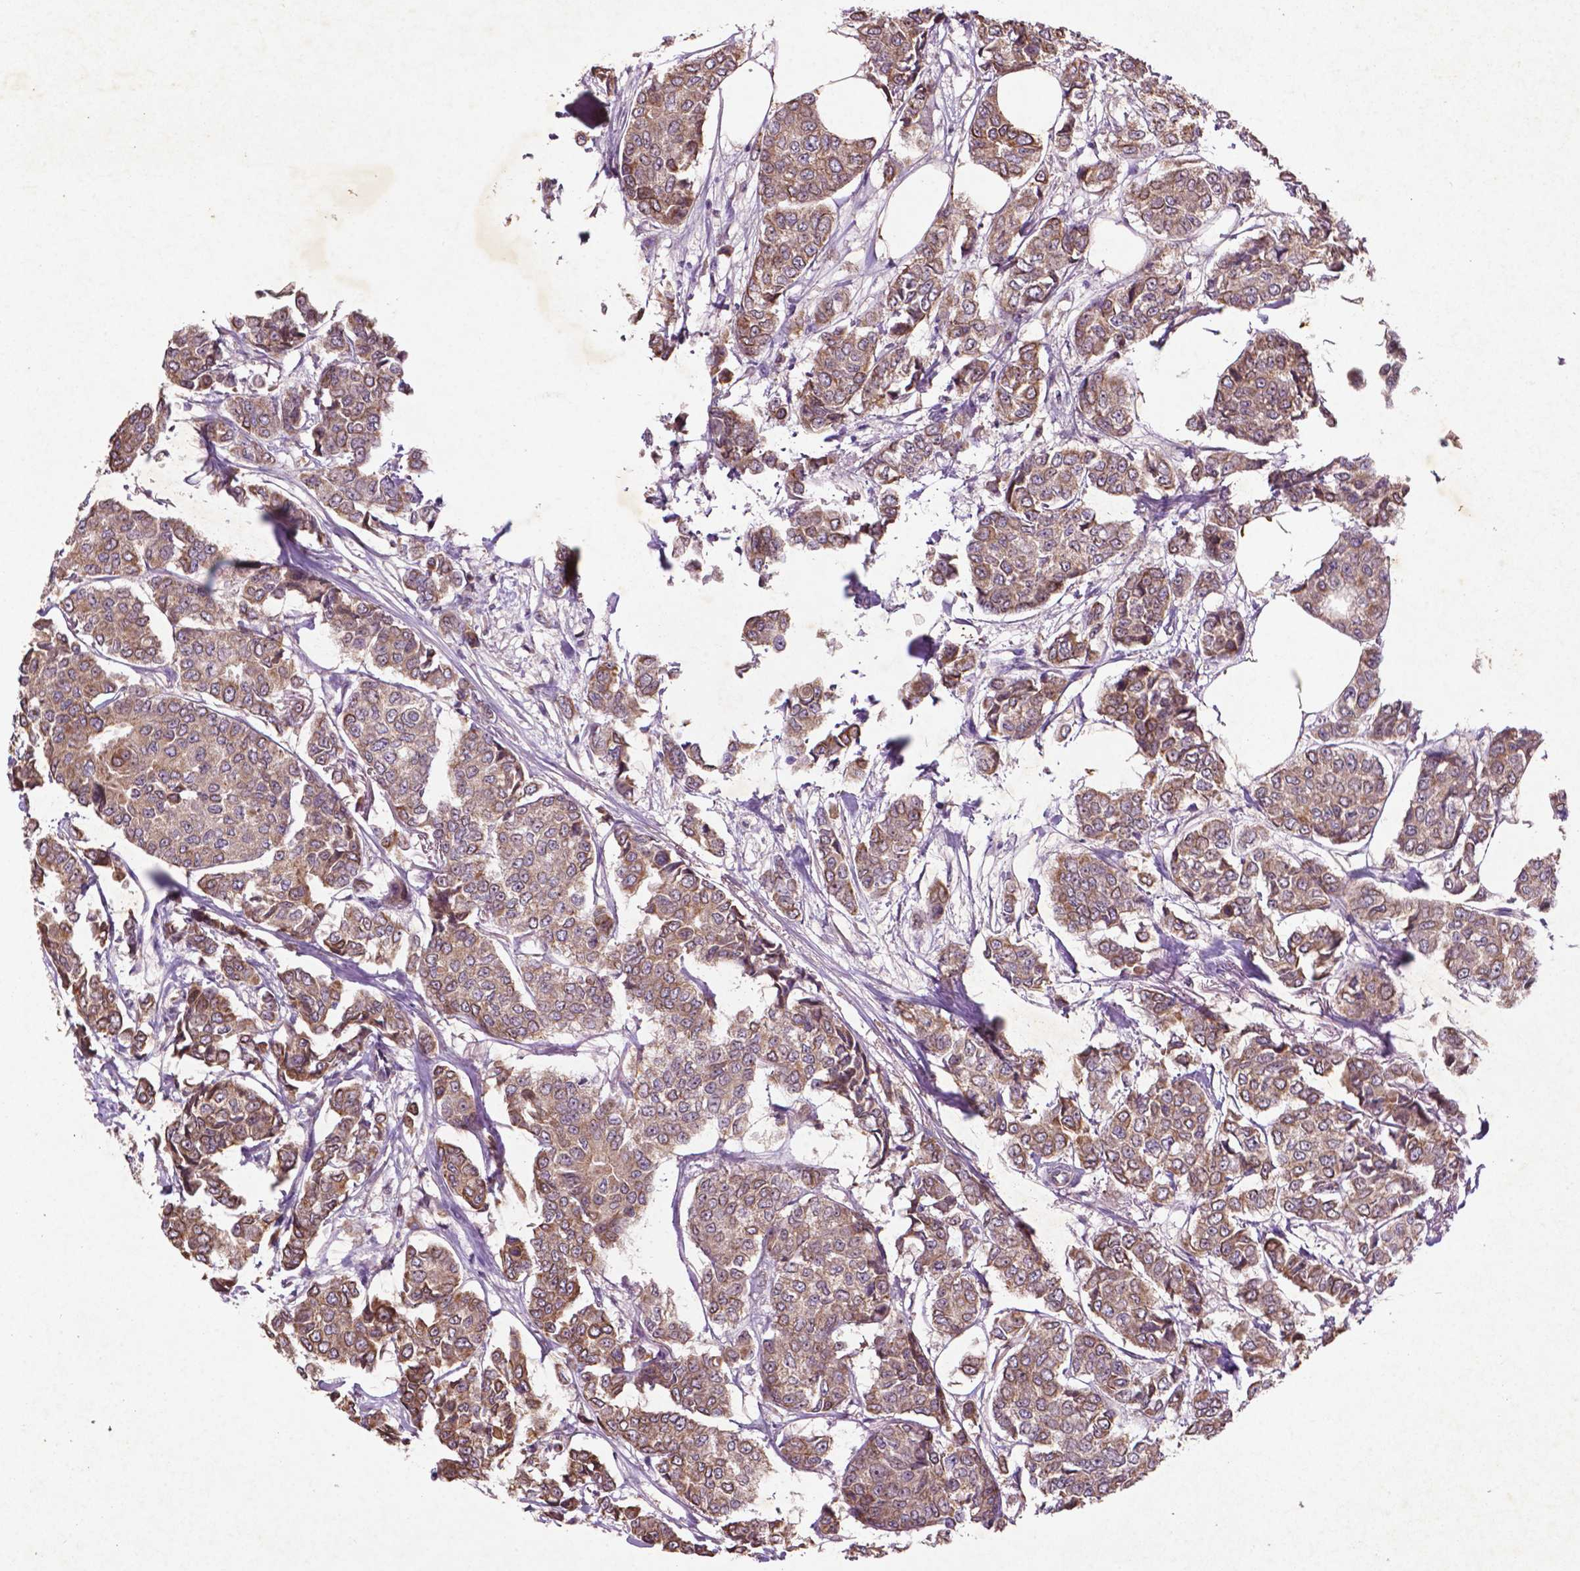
{"staining": {"intensity": "moderate", "quantity": ">75%", "location": "cytoplasmic/membranous"}, "tissue": "breast cancer", "cell_type": "Tumor cells", "image_type": "cancer", "snomed": [{"axis": "morphology", "description": "Duct carcinoma"}, {"axis": "topography", "description": "Breast"}], "caption": "Human breast infiltrating ductal carcinoma stained for a protein (brown) reveals moderate cytoplasmic/membranous positive staining in approximately >75% of tumor cells.", "gene": "COQ2", "patient": {"sex": "female", "age": 94}}